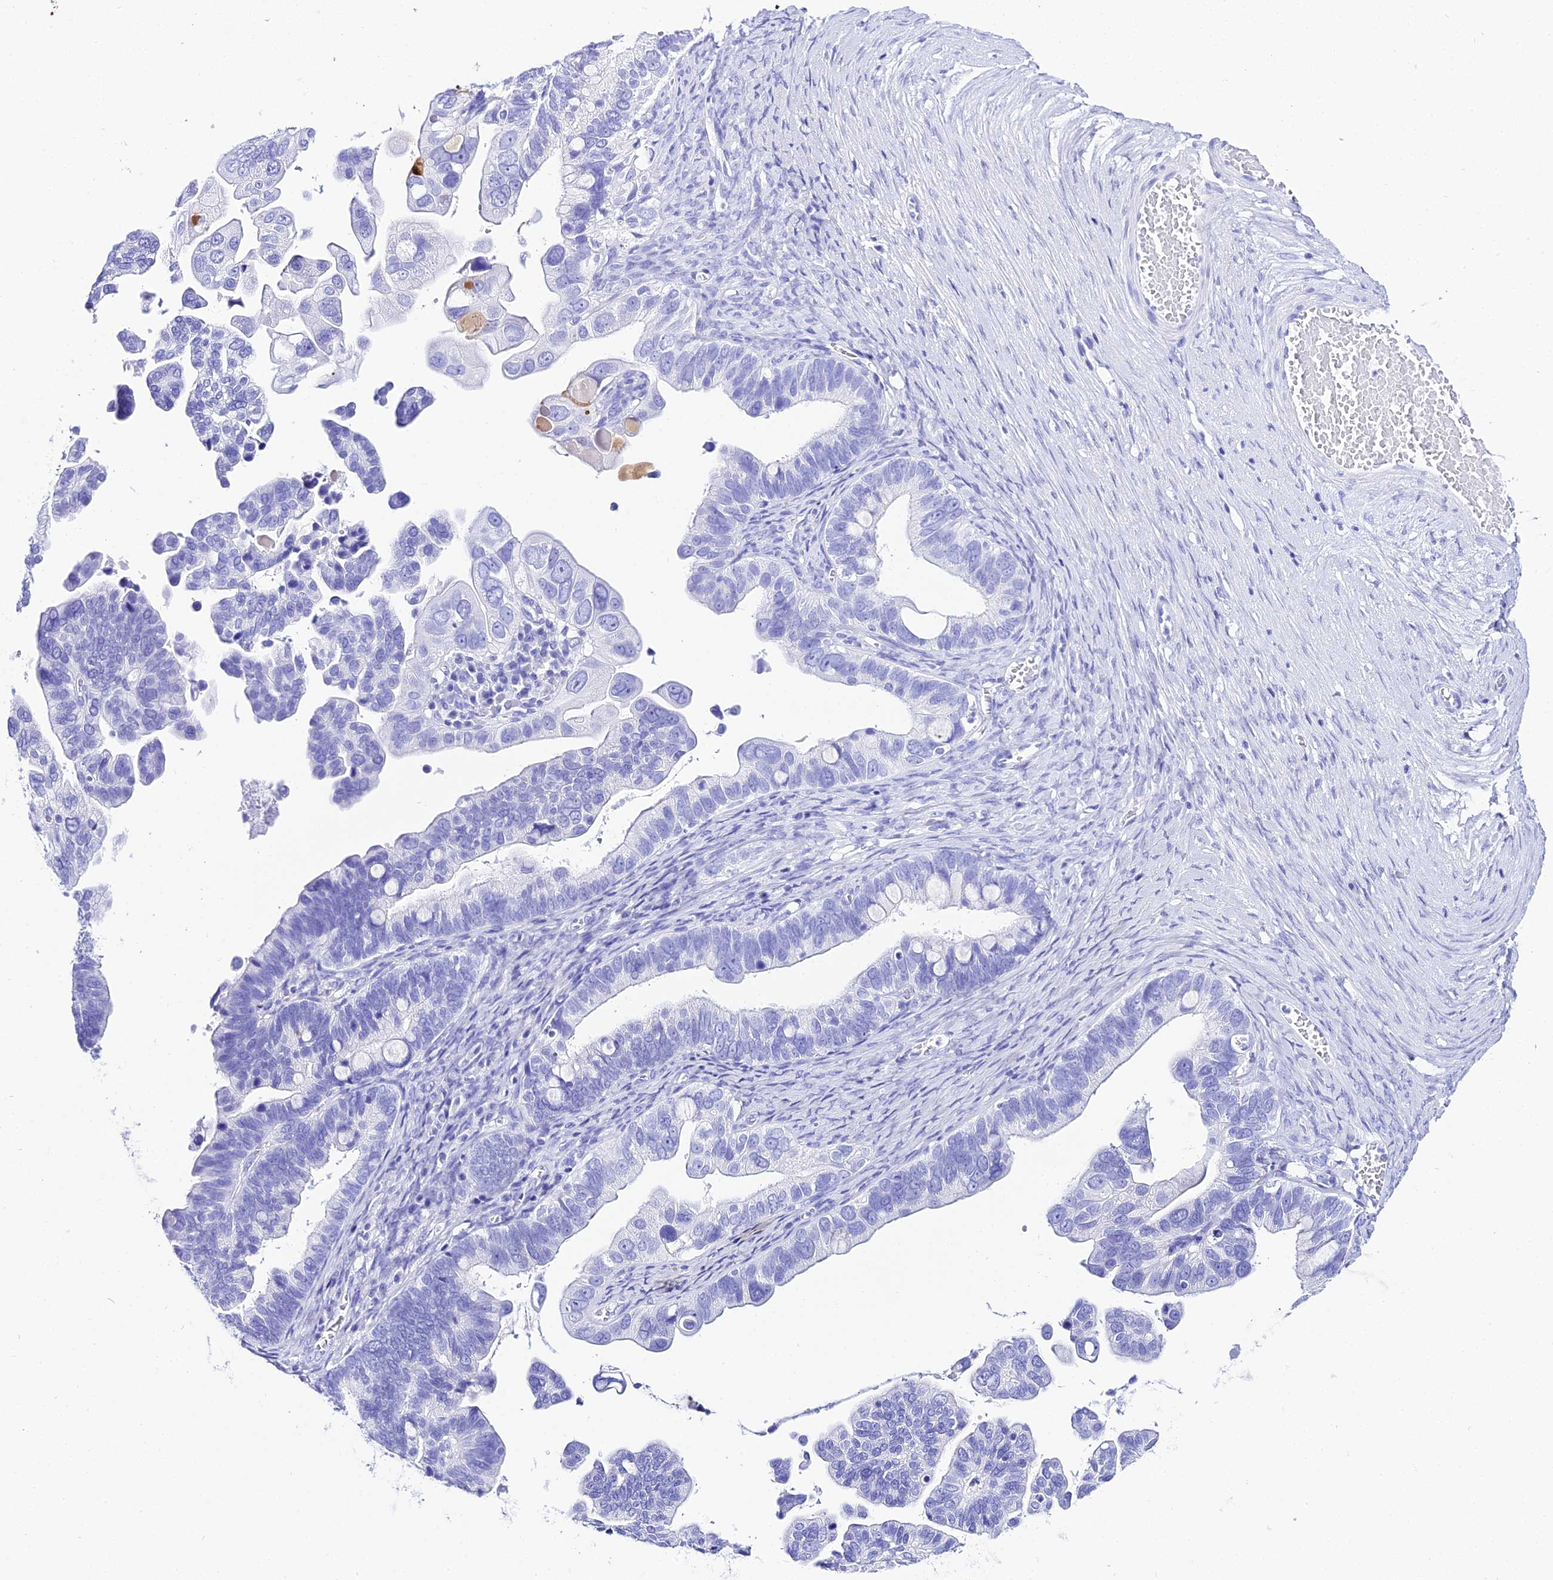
{"staining": {"intensity": "negative", "quantity": "none", "location": "none"}, "tissue": "ovarian cancer", "cell_type": "Tumor cells", "image_type": "cancer", "snomed": [{"axis": "morphology", "description": "Cystadenocarcinoma, serous, NOS"}, {"axis": "topography", "description": "Ovary"}], "caption": "IHC of ovarian cancer (serous cystadenocarcinoma) shows no staining in tumor cells.", "gene": "TRMT44", "patient": {"sex": "female", "age": 56}}